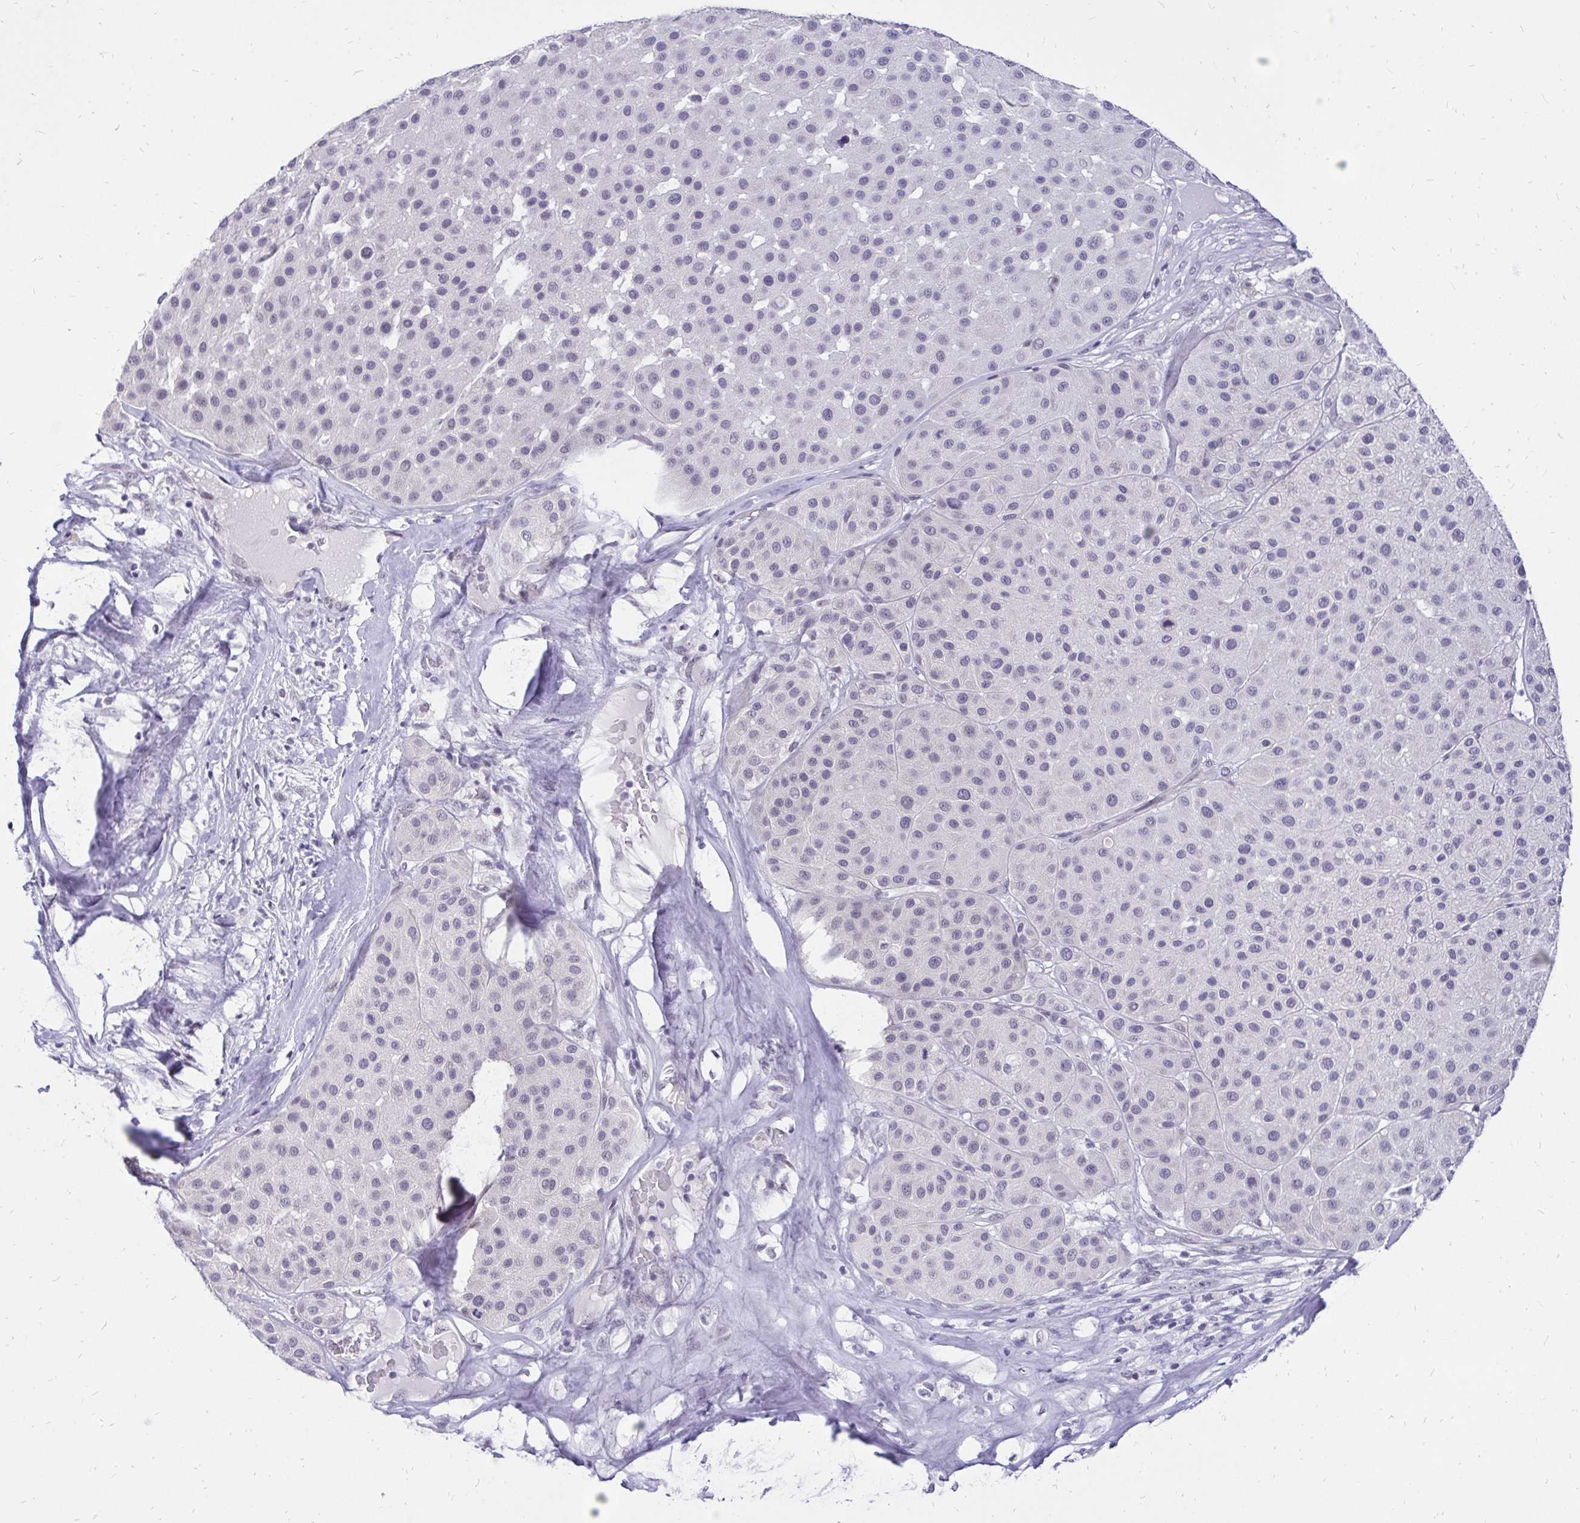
{"staining": {"intensity": "negative", "quantity": "none", "location": "none"}, "tissue": "melanoma", "cell_type": "Tumor cells", "image_type": "cancer", "snomed": [{"axis": "morphology", "description": "Malignant melanoma, Metastatic site"}, {"axis": "topography", "description": "Smooth muscle"}], "caption": "The image demonstrates no staining of tumor cells in melanoma. (DAB (3,3'-diaminobenzidine) immunohistochemistry (IHC) with hematoxylin counter stain).", "gene": "ZNF860", "patient": {"sex": "male", "age": 41}}